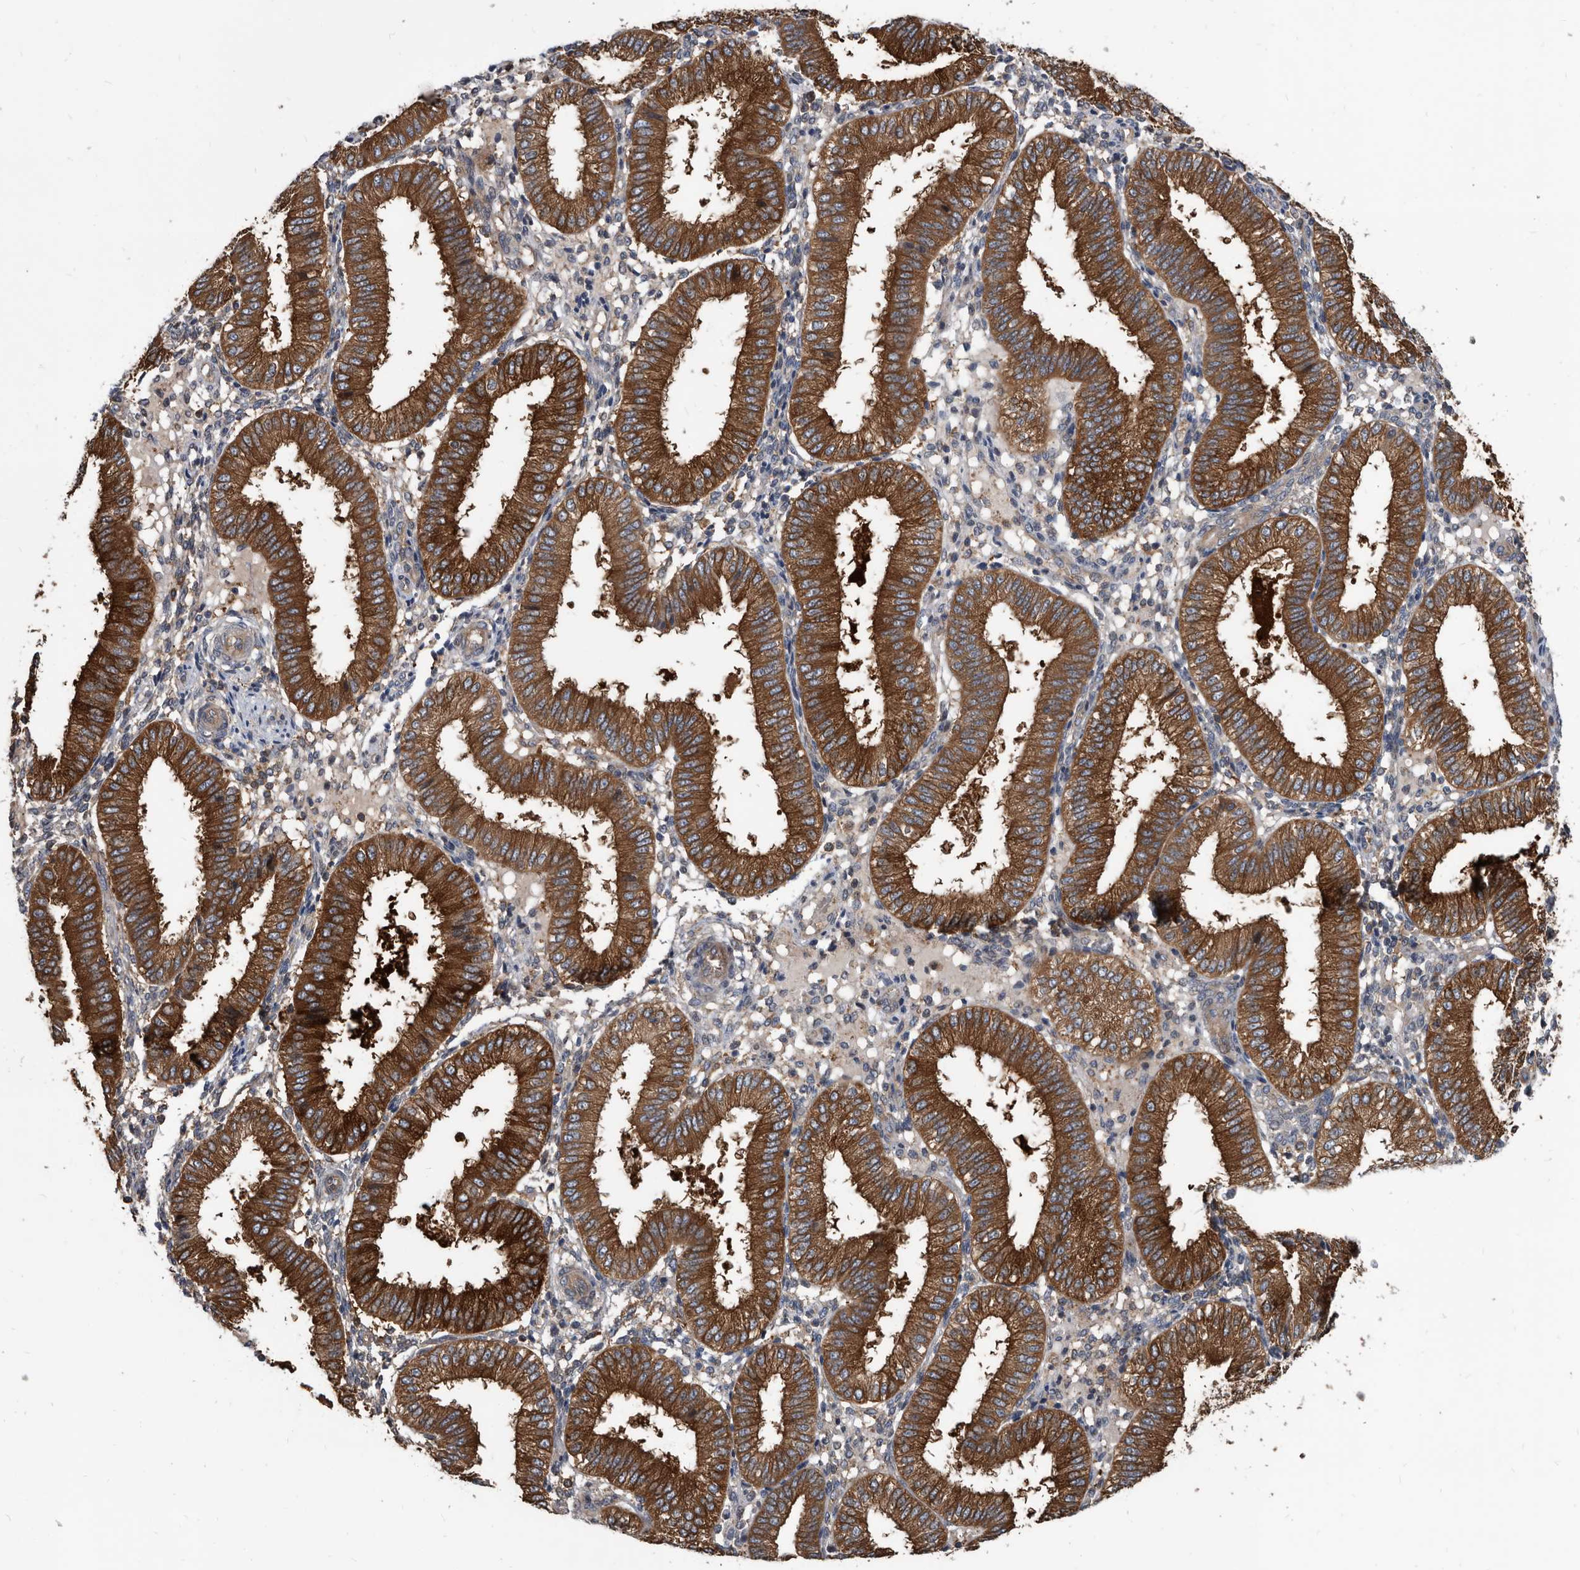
{"staining": {"intensity": "negative", "quantity": "none", "location": "none"}, "tissue": "endometrium", "cell_type": "Cells in endometrial stroma", "image_type": "normal", "snomed": [{"axis": "morphology", "description": "Normal tissue, NOS"}, {"axis": "topography", "description": "Endometrium"}], "caption": "Image shows no protein expression in cells in endometrial stroma of normal endometrium. The staining is performed using DAB brown chromogen with nuclei counter-stained in using hematoxylin.", "gene": "APEH", "patient": {"sex": "female", "age": 39}}